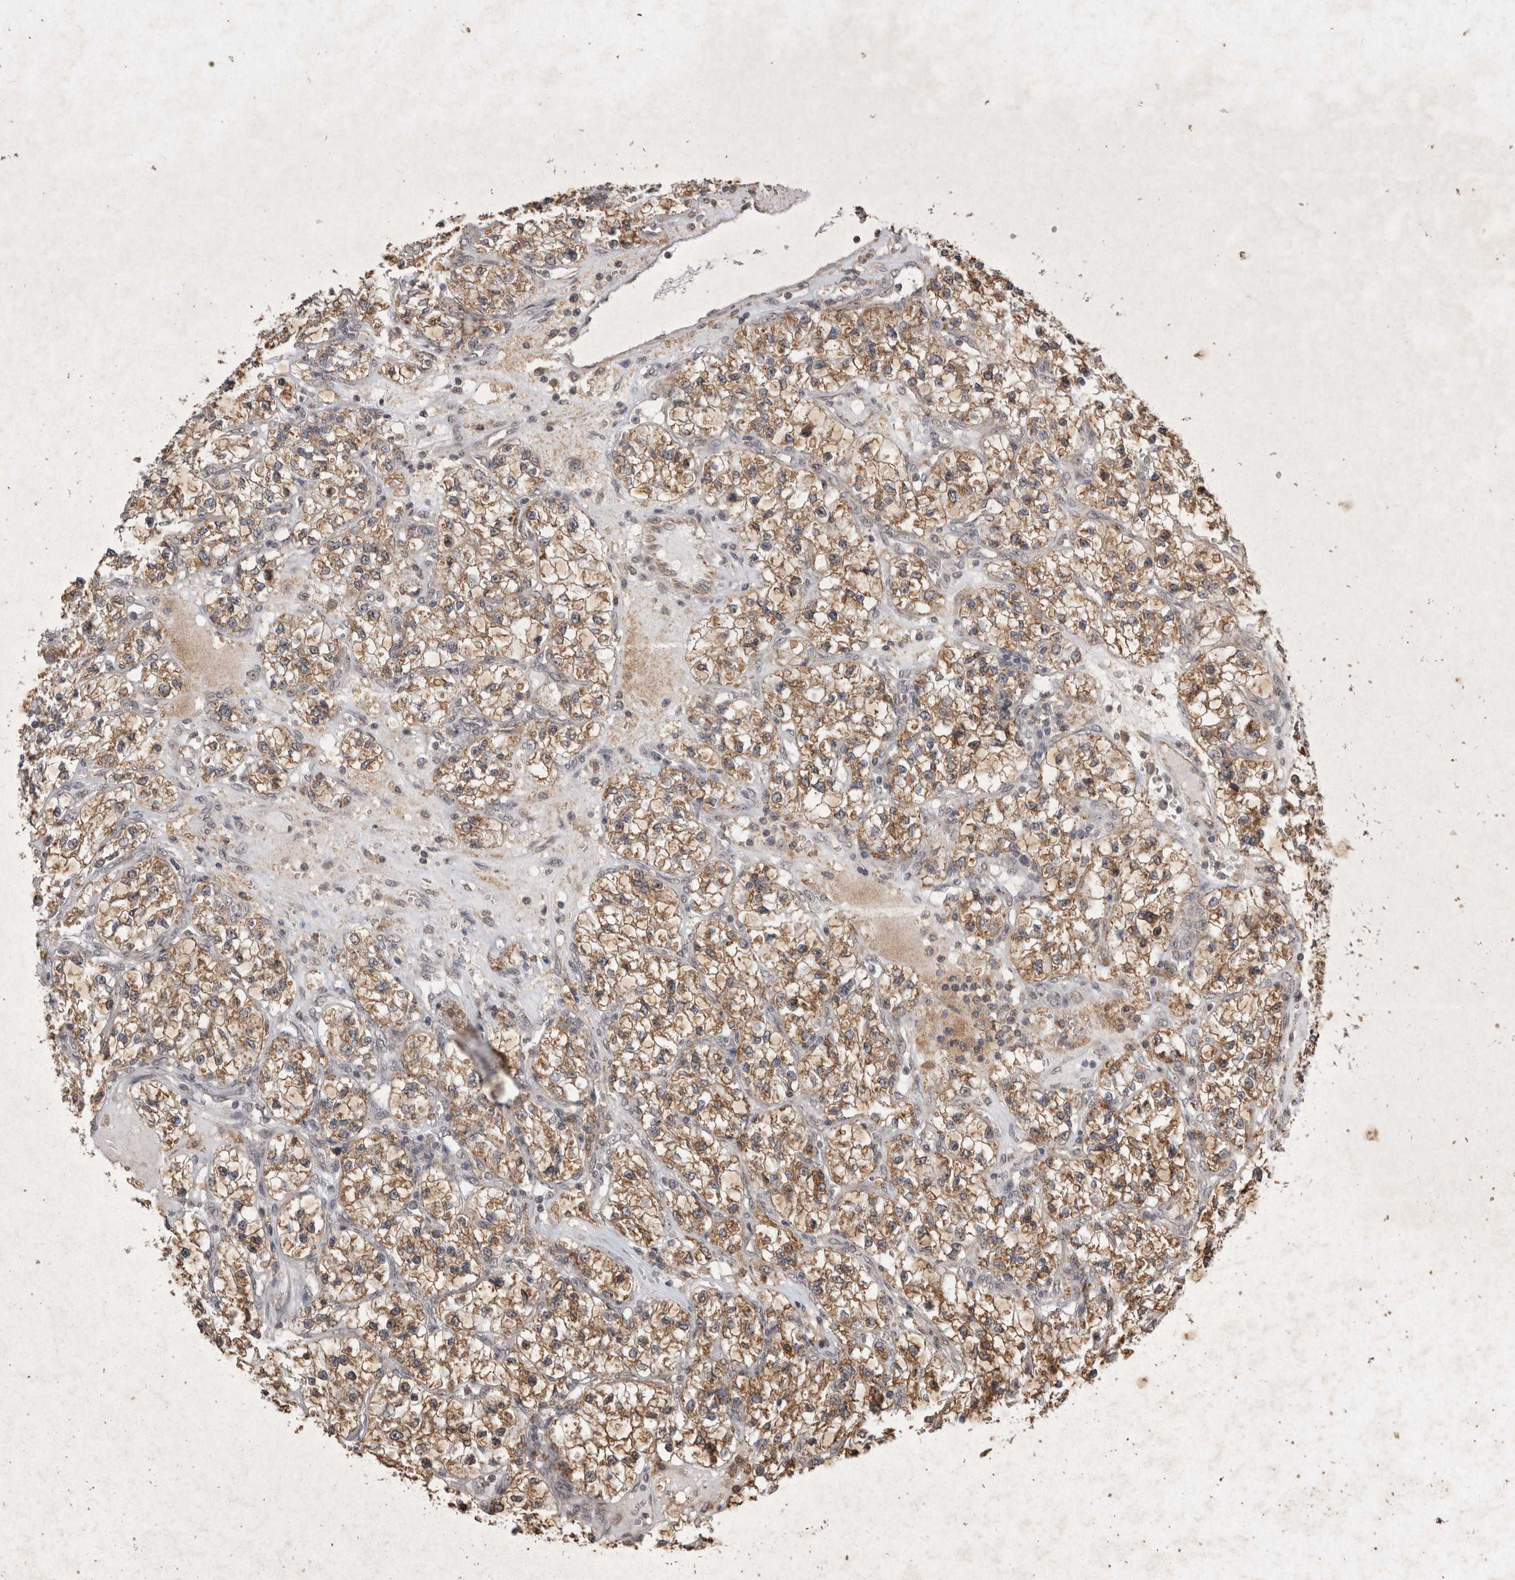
{"staining": {"intensity": "moderate", "quantity": ">75%", "location": "cytoplasmic/membranous"}, "tissue": "renal cancer", "cell_type": "Tumor cells", "image_type": "cancer", "snomed": [{"axis": "morphology", "description": "Adenocarcinoma, NOS"}, {"axis": "topography", "description": "Kidney"}], "caption": "High-power microscopy captured an IHC micrograph of renal cancer, revealing moderate cytoplasmic/membranous positivity in about >75% of tumor cells. (brown staining indicates protein expression, while blue staining denotes nuclei).", "gene": "STK11", "patient": {"sex": "female", "age": 57}}